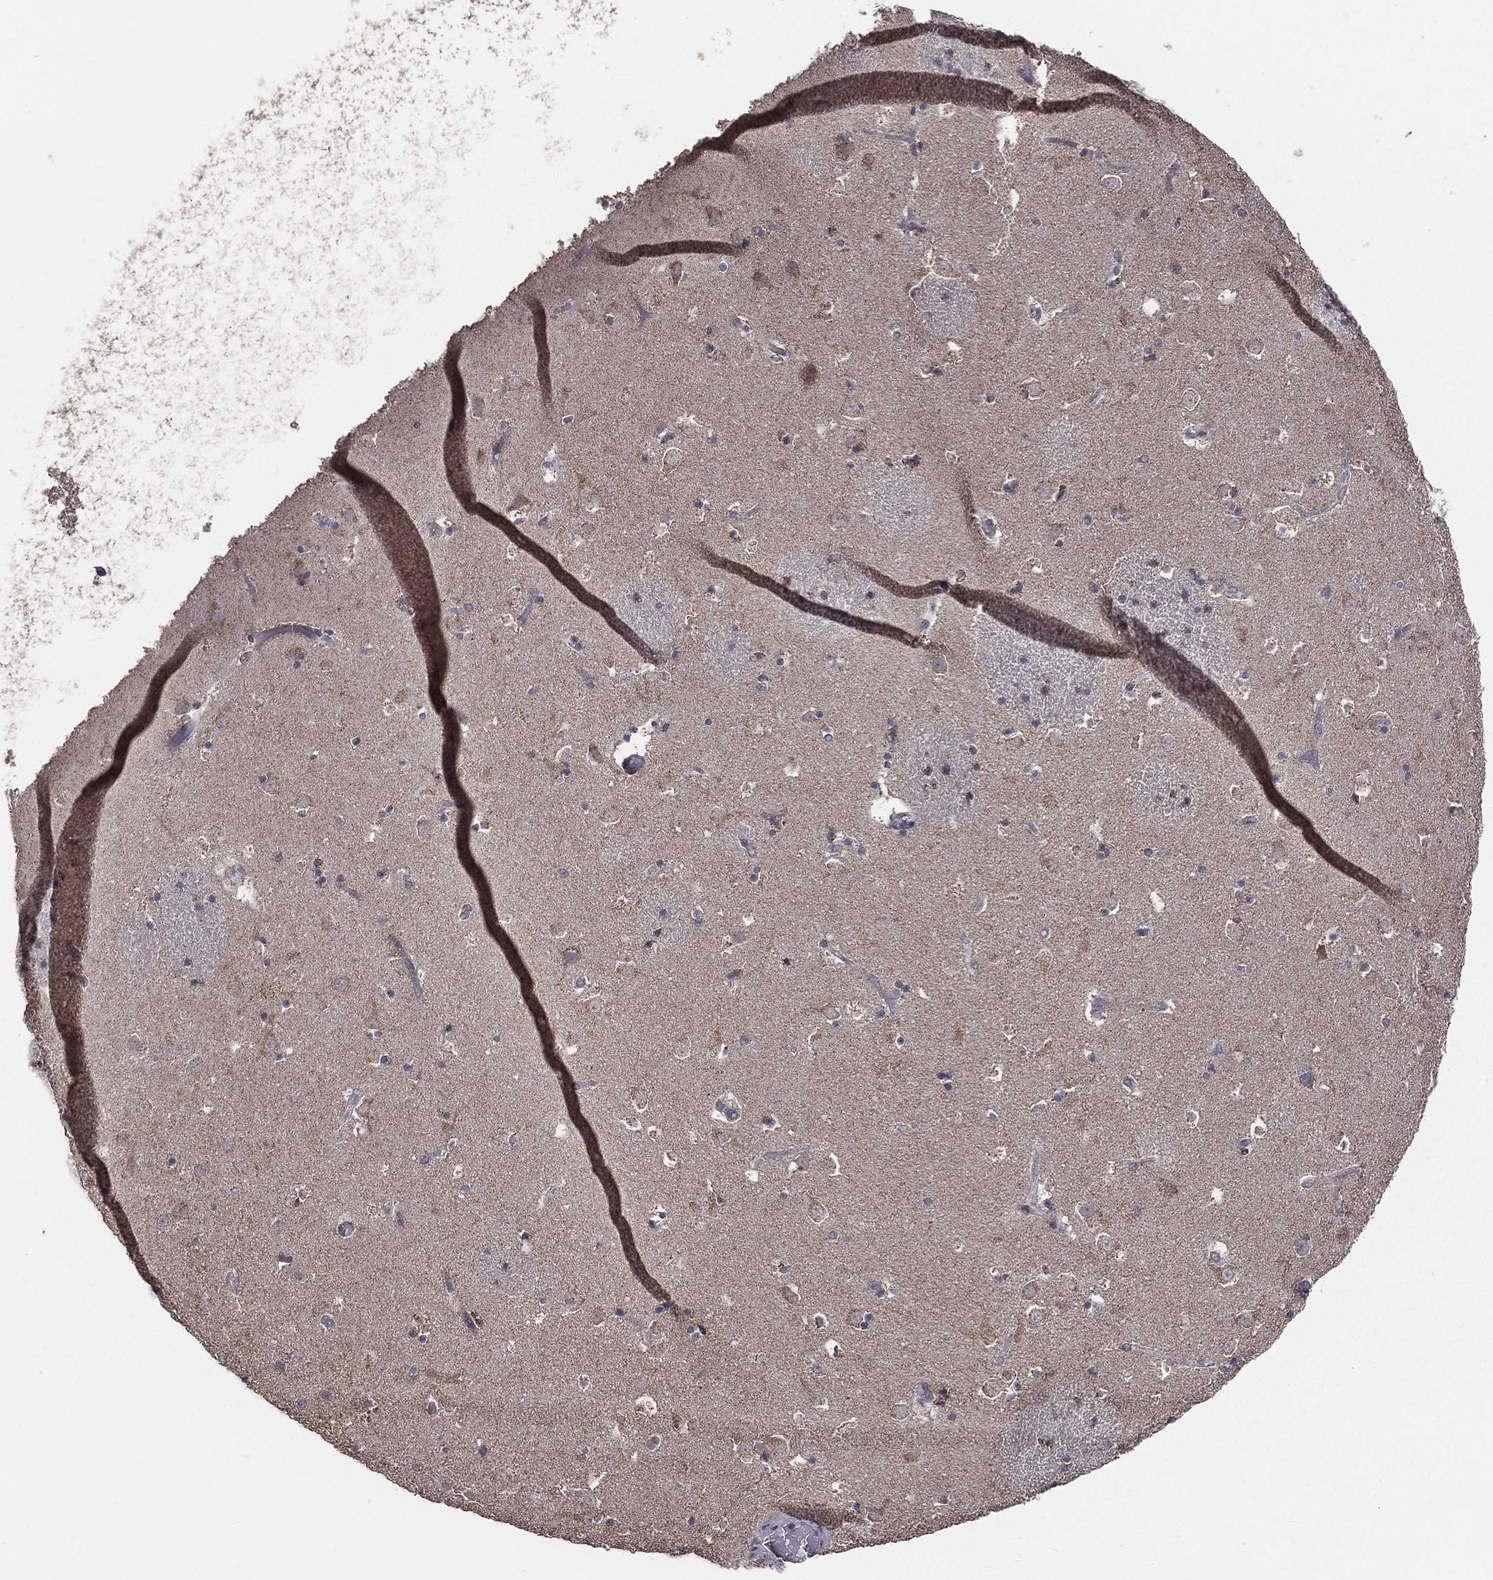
{"staining": {"intensity": "negative", "quantity": "none", "location": "none"}, "tissue": "caudate", "cell_type": "Glial cells", "image_type": "normal", "snomed": [{"axis": "morphology", "description": "Normal tissue, NOS"}, {"axis": "topography", "description": "Lateral ventricle wall"}], "caption": "Immunohistochemical staining of unremarkable caudate shows no significant staining in glial cells.", "gene": "MRPL46", "patient": {"sex": "female", "age": 42}}